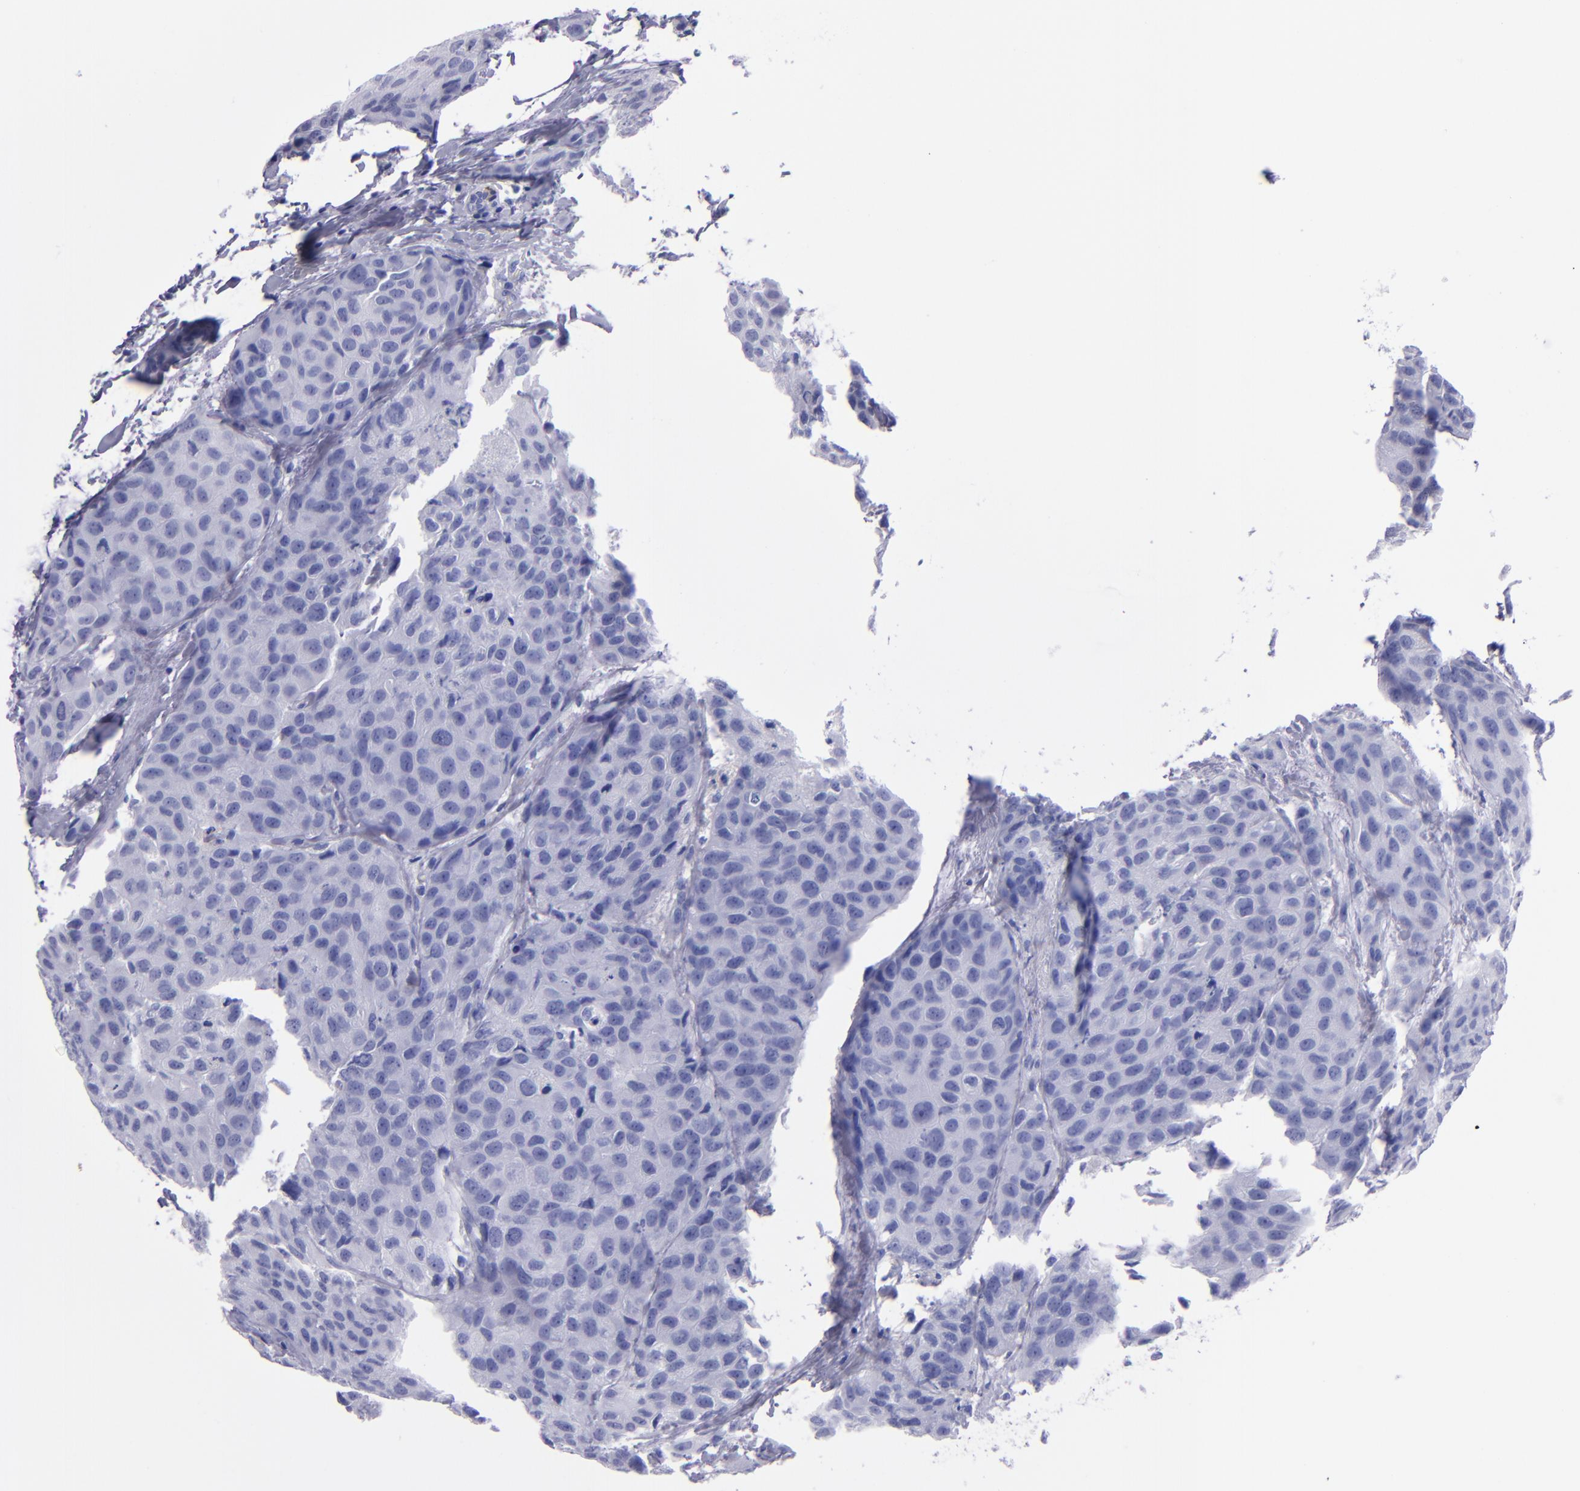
{"staining": {"intensity": "negative", "quantity": "none", "location": "none"}, "tissue": "breast cancer", "cell_type": "Tumor cells", "image_type": "cancer", "snomed": [{"axis": "morphology", "description": "Duct carcinoma"}, {"axis": "topography", "description": "Breast"}], "caption": "Tumor cells show no significant protein expression in breast cancer.", "gene": "CR1", "patient": {"sex": "female", "age": 68}}